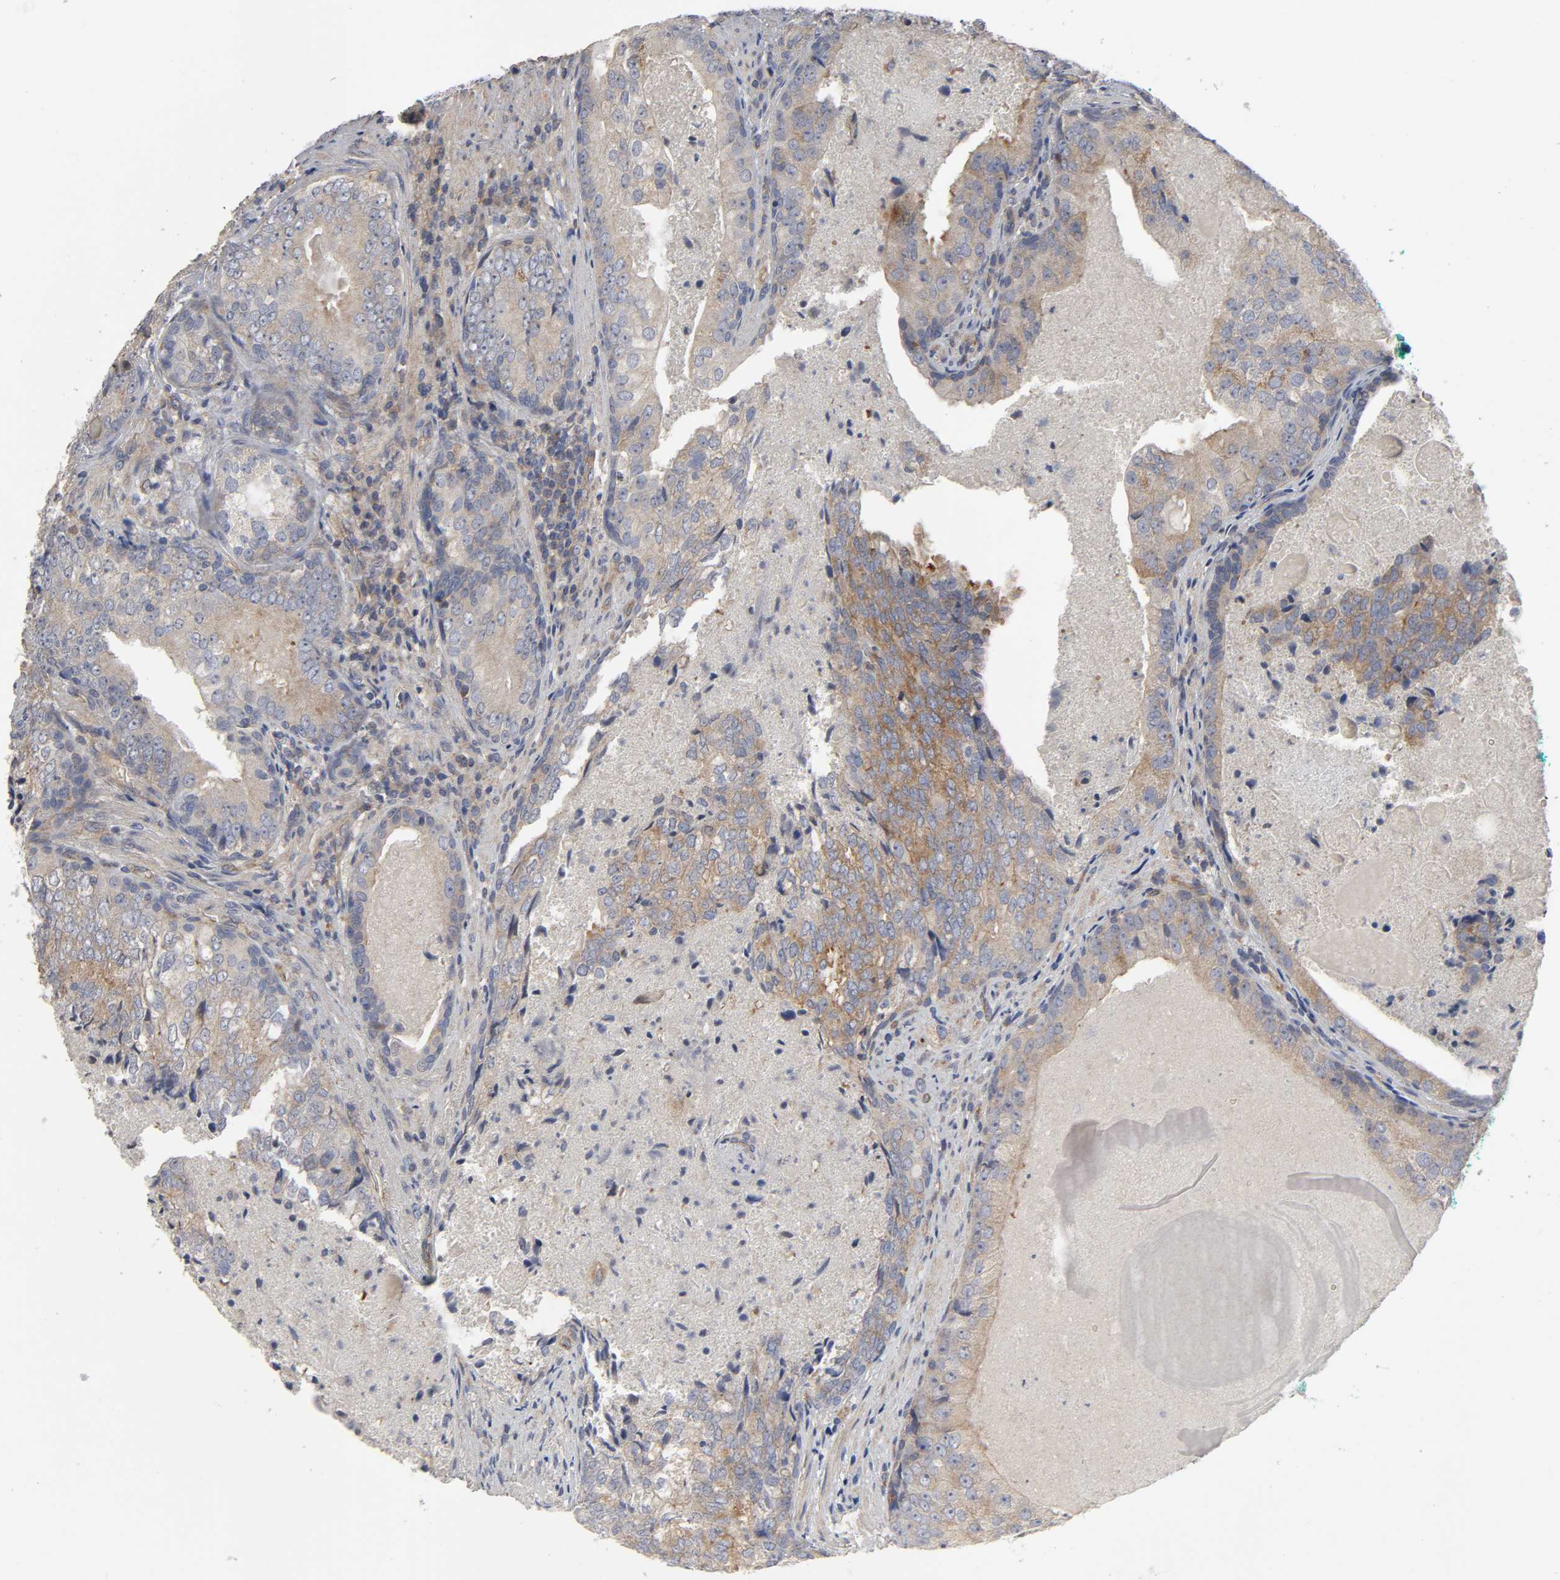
{"staining": {"intensity": "moderate", "quantity": ">75%", "location": "cytoplasmic/membranous"}, "tissue": "prostate cancer", "cell_type": "Tumor cells", "image_type": "cancer", "snomed": [{"axis": "morphology", "description": "Adenocarcinoma, High grade"}, {"axis": "topography", "description": "Prostate"}], "caption": "IHC micrograph of prostate adenocarcinoma (high-grade) stained for a protein (brown), which exhibits medium levels of moderate cytoplasmic/membranous staining in about >75% of tumor cells.", "gene": "SH3GLB1", "patient": {"sex": "male", "age": 66}}